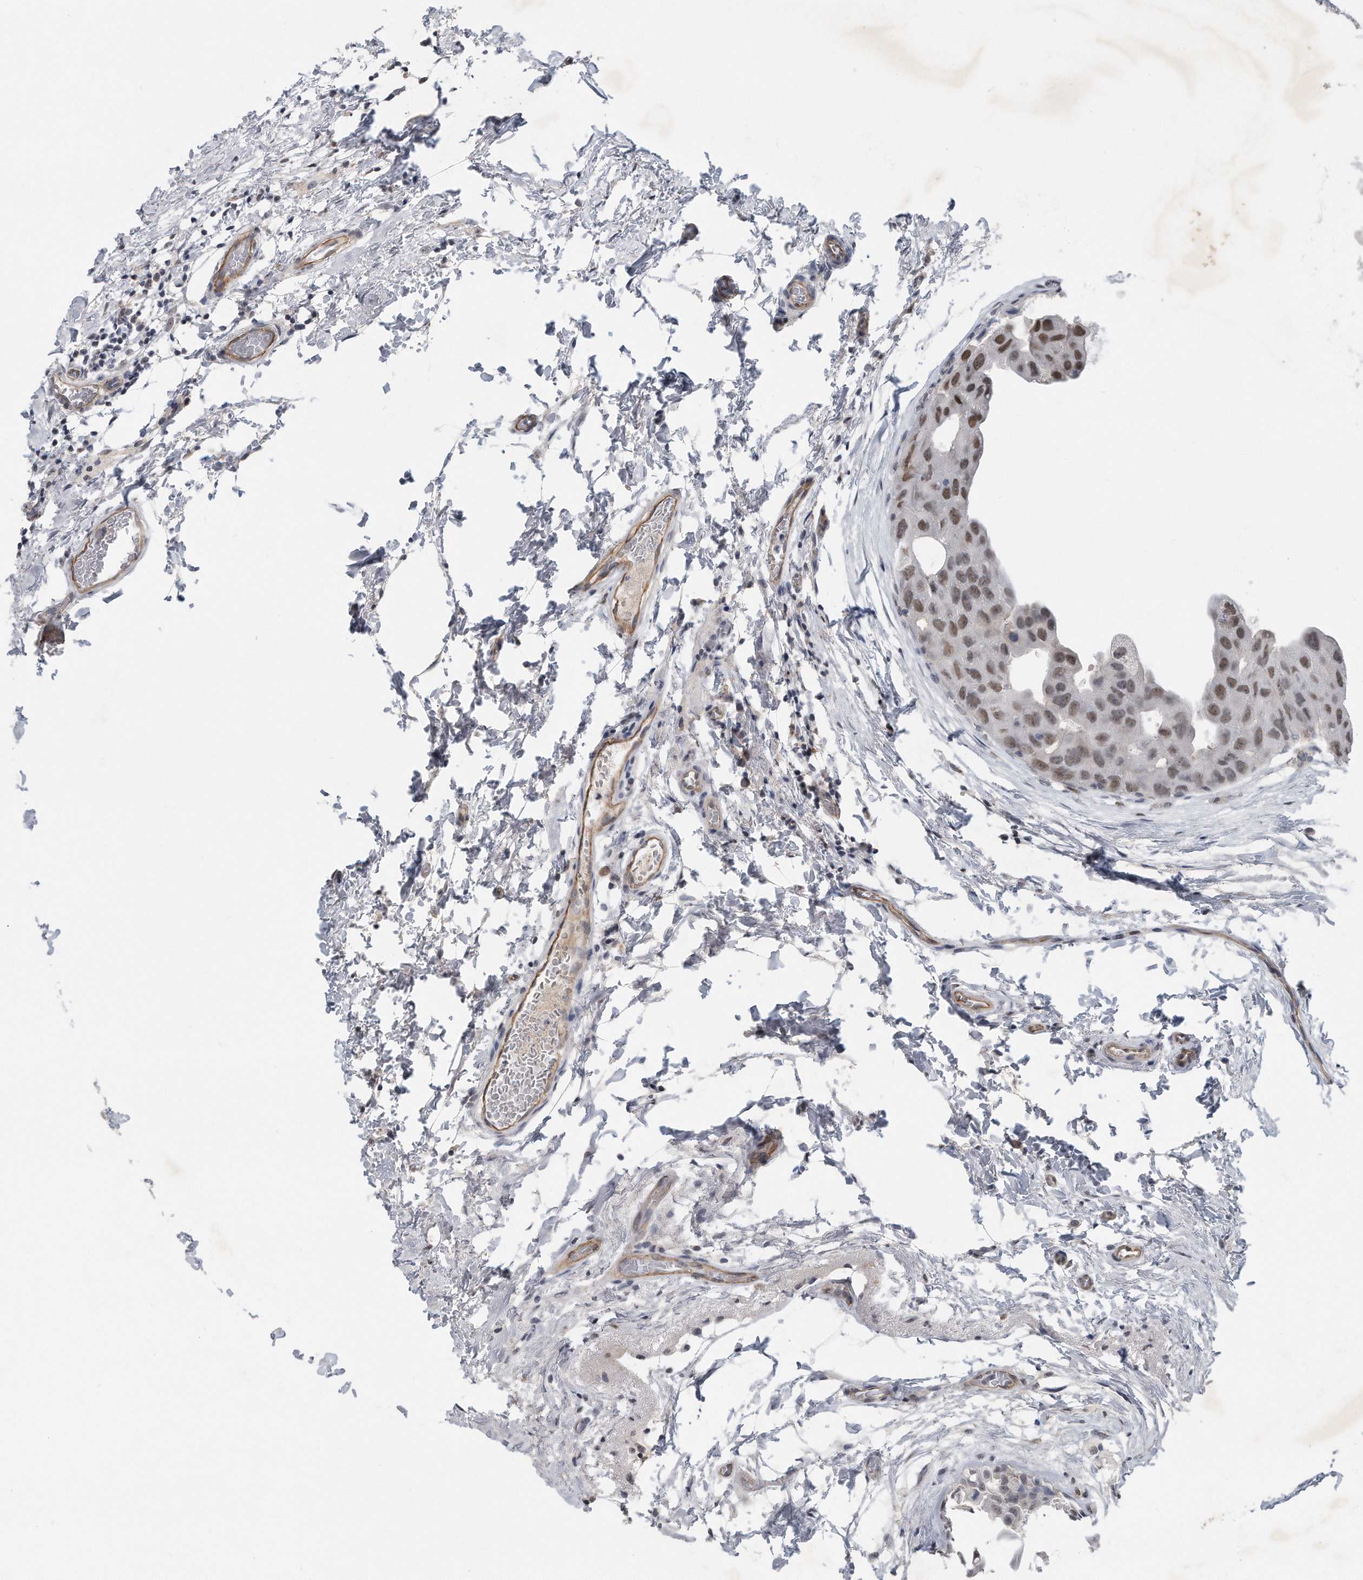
{"staining": {"intensity": "moderate", "quantity": ">75%", "location": "nuclear"}, "tissue": "breast cancer", "cell_type": "Tumor cells", "image_type": "cancer", "snomed": [{"axis": "morphology", "description": "Duct carcinoma"}, {"axis": "topography", "description": "Breast"}], "caption": "The immunohistochemical stain shows moderate nuclear staining in tumor cells of intraductal carcinoma (breast) tissue. The staining is performed using DAB (3,3'-diaminobenzidine) brown chromogen to label protein expression. The nuclei are counter-stained blue using hematoxylin.", "gene": "TP53INP1", "patient": {"sex": "female", "age": 62}}